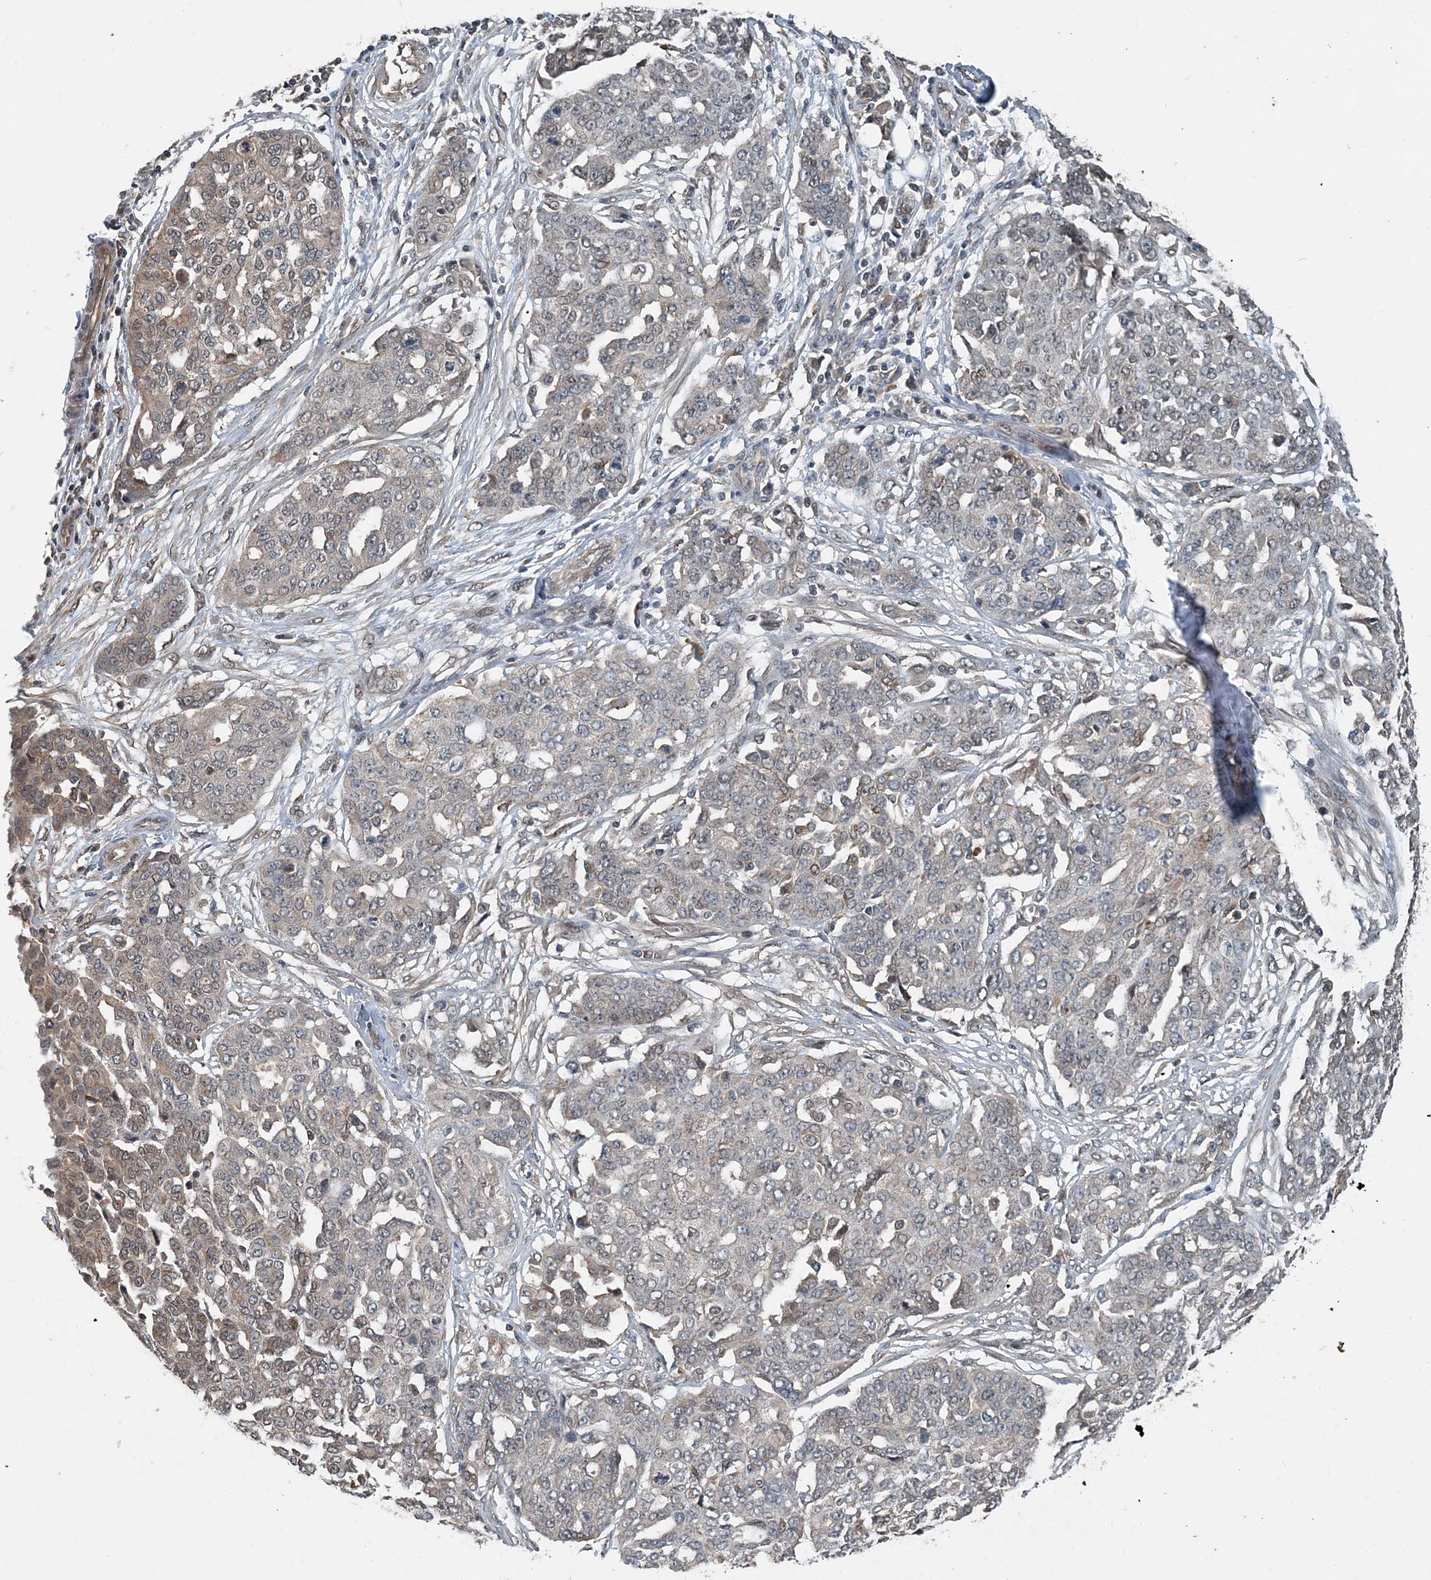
{"staining": {"intensity": "weak", "quantity": "<25%", "location": "cytoplasmic/membranous,nuclear"}, "tissue": "ovarian cancer", "cell_type": "Tumor cells", "image_type": "cancer", "snomed": [{"axis": "morphology", "description": "Cystadenocarcinoma, serous, NOS"}, {"axis": "topography", "description": "Soft tissue"}, {"axis": "topography", "description": "Ovary"}], "caption": "The image shows no staining of tumor cells in ovarian cancer.", "gene": "SMPD3", "patient": {"sex": "female", "age": 57}}